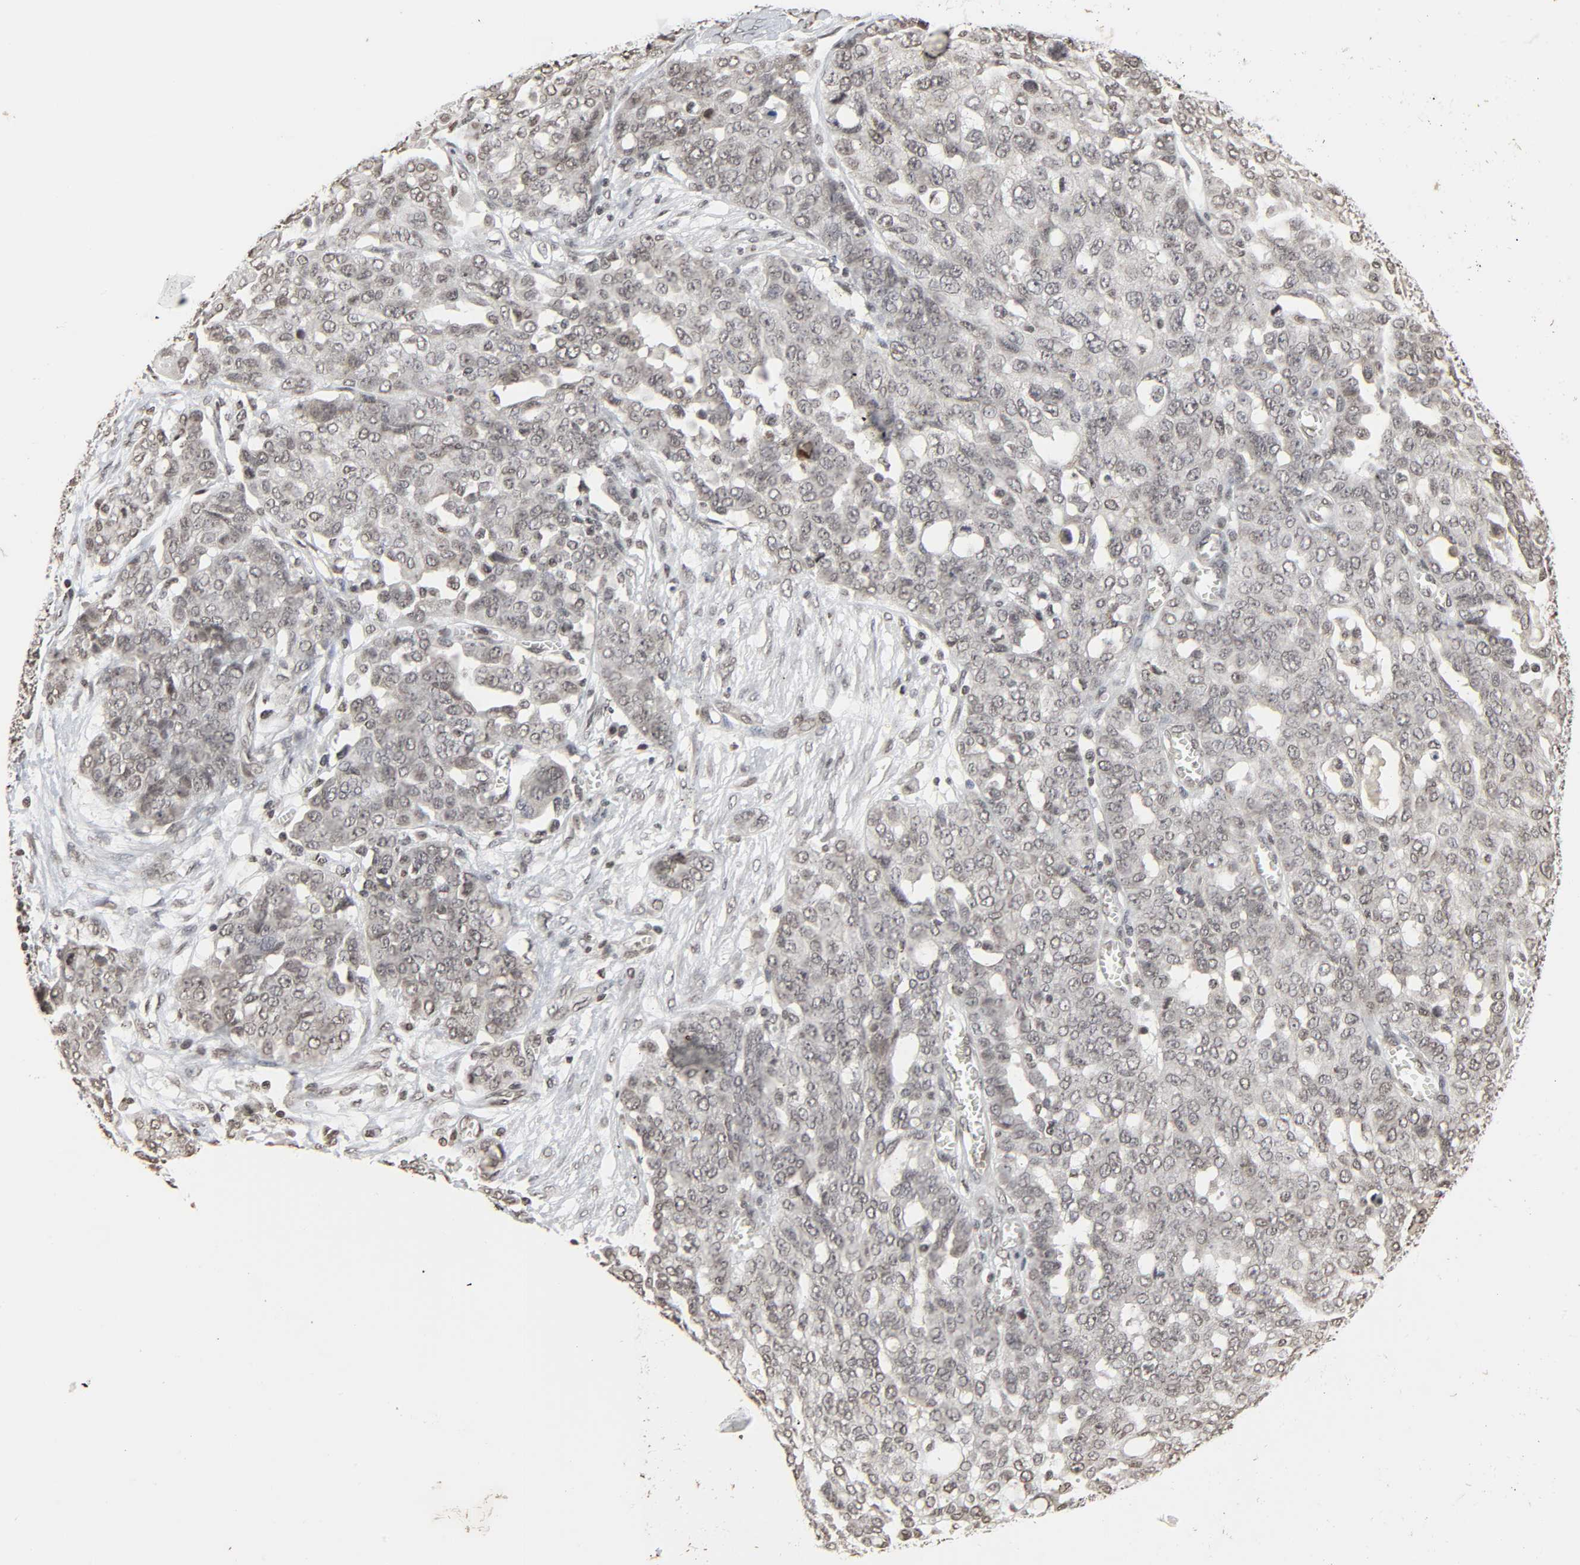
{"staining": {"intensity": "weak", "quantity": ">75%", "location": "nuclear"}, "tissue": "ovarian cancer", "cell_type": "Tumor cells", "image_type": "cancer", "snomed": [{"axis": "morphology", "description": "Cystadenocarcinoma, serous, NOS"}, {"axis": "topography", "description": "Soft tissue"}, {"axis": "topography", "description": "Ovary"}], "caption": "Approximately >75% of tumor cells in human ovarian serous cystadenocarcinoma display weak nuclear protein expression as visualized by brown immunohistochemical staining.", "gene": "ELAVL1", "patient": {"sex": "female", "age": 57}}